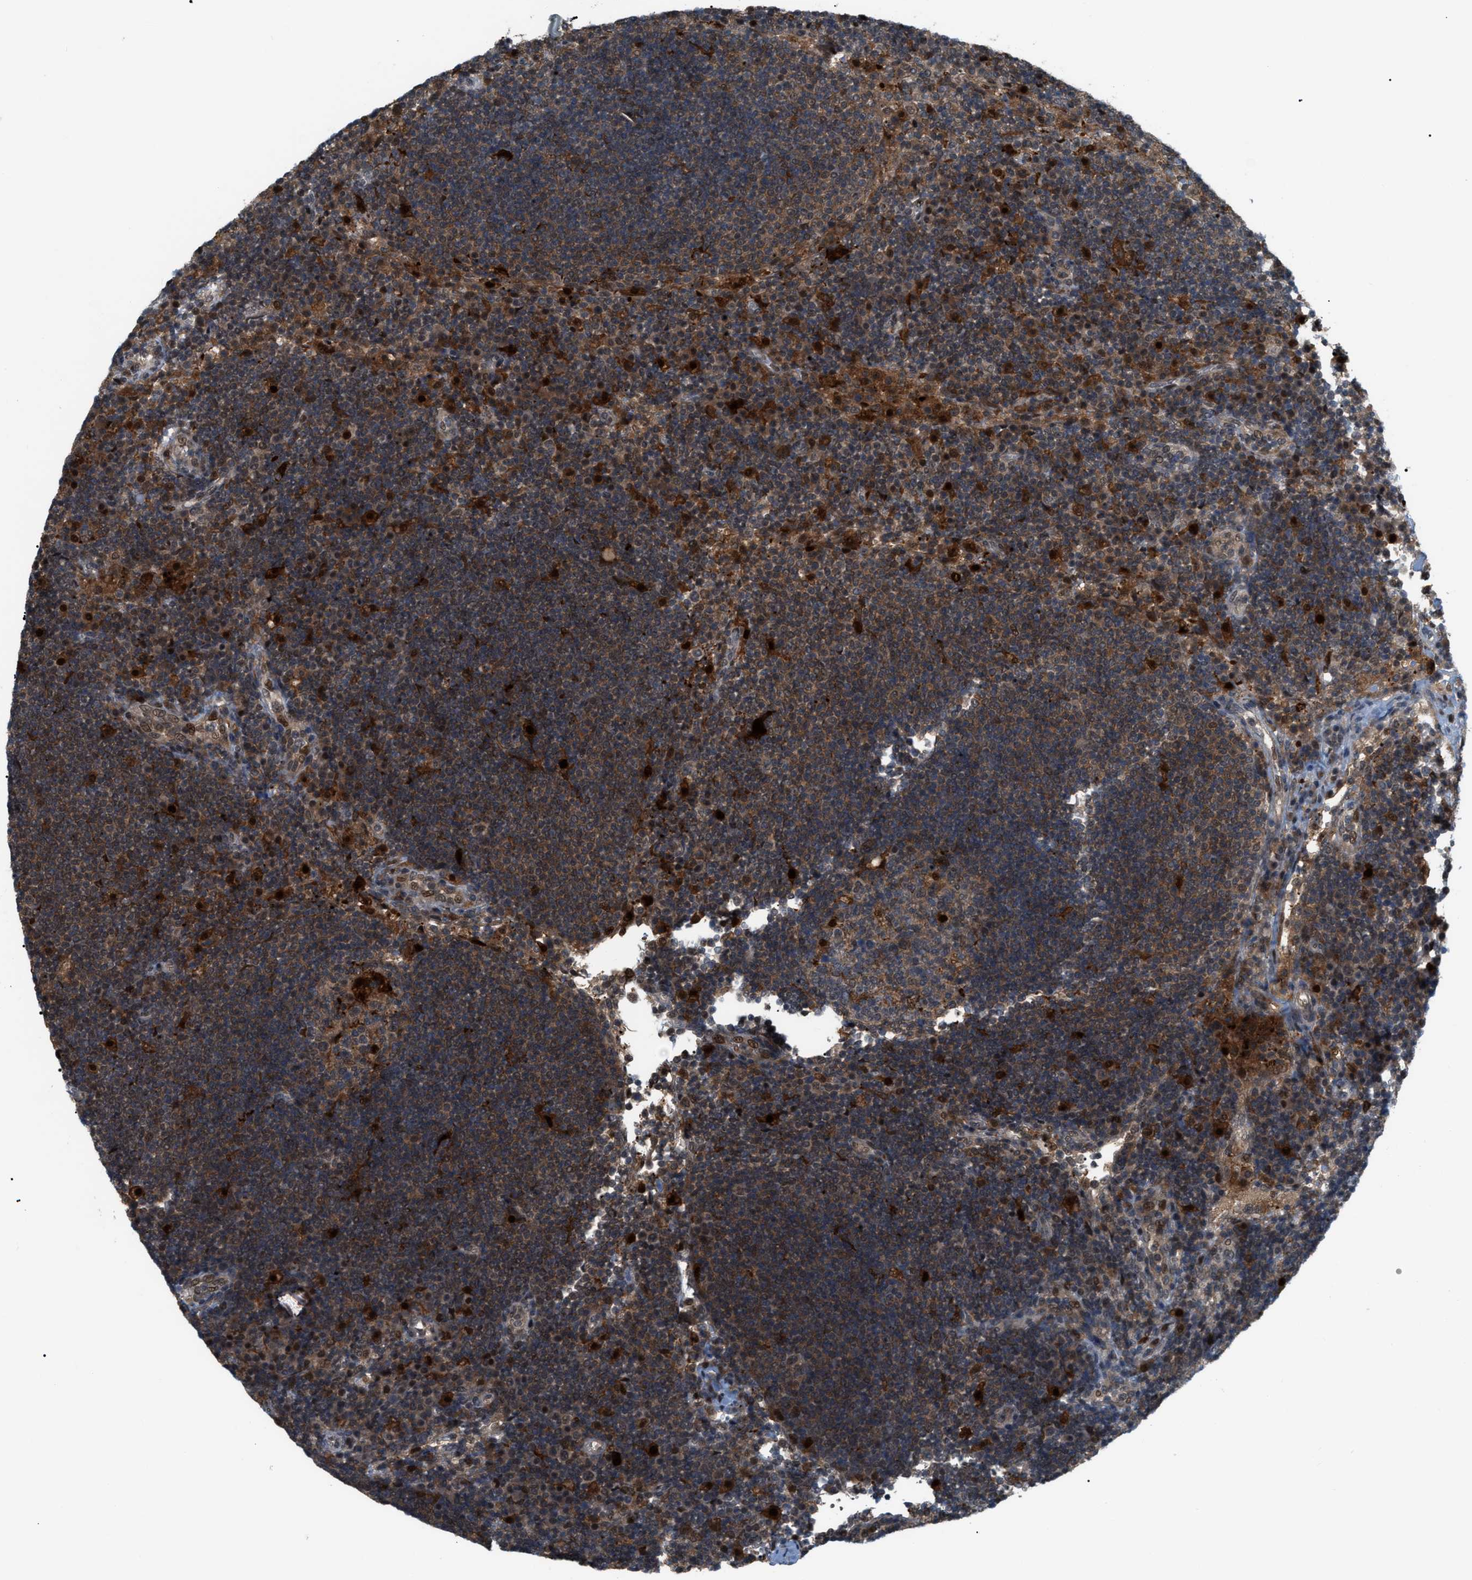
{"staining": {"intensity": "moderate", "quantity": ">75%", "location": "cytoplasmic/membranous,nuclear"}, "tissue": "lymph node", "cell_type": "Germinal center cells", "image_type": "normal", "snomed": [{"axis": "morphology", "description": "Normal tissue, NOS"}, {"axis": "topography", "description": "Lymph node"}], "caption": "About >75% of germinal center cells in normal lymph node display moderate cytoplasmic/membranous,nuclear protein expression as visualized by brown immunohistochemical staining.", "gene": "RFFL", "patient": {"sex": "female", "age": 53}}